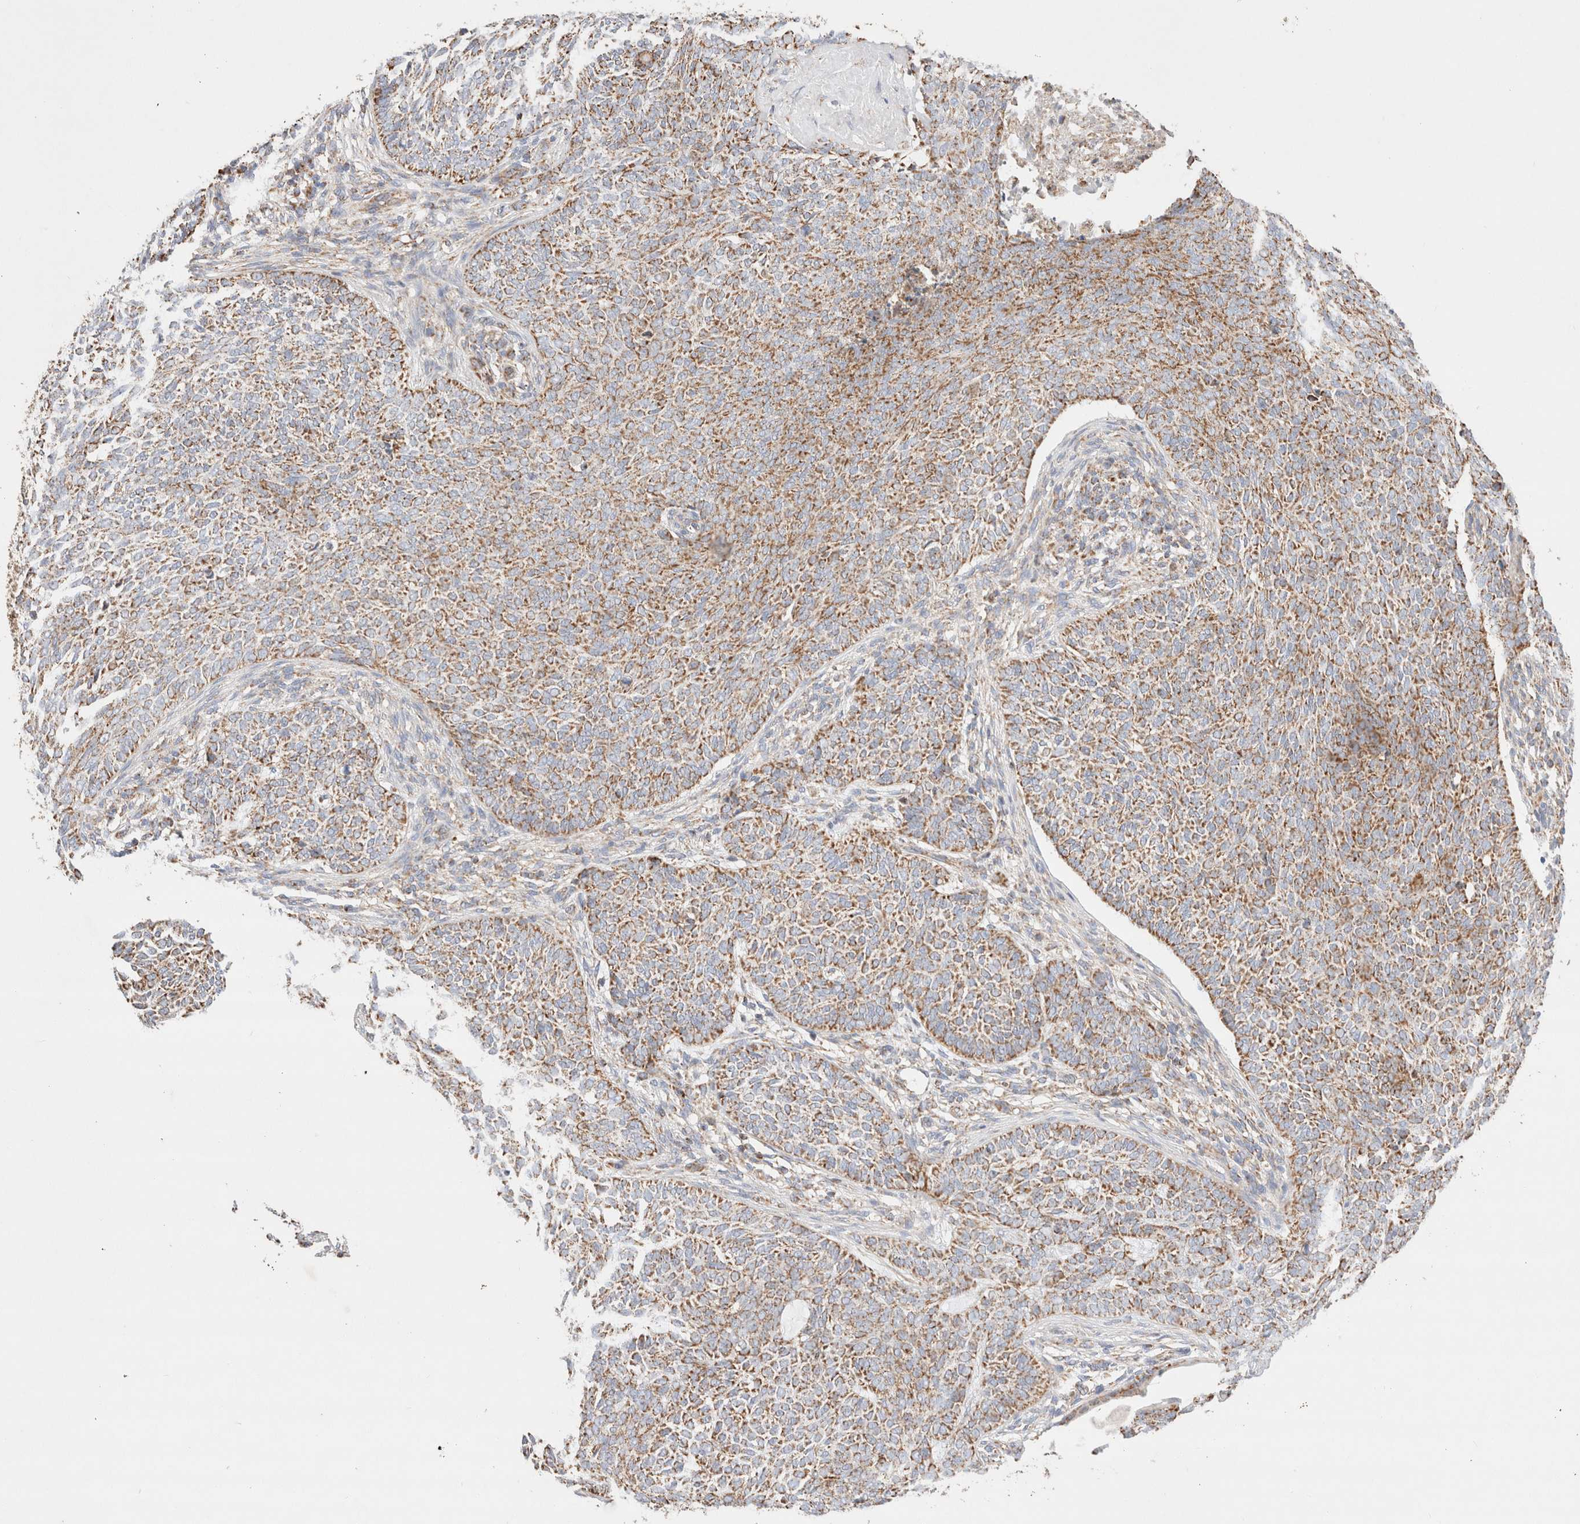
{"staining": {"intensity": "moderate", "quantity": ">75%", "location": "cytoplasmic/membranous"}, "tissue": "skin cancer", "cell_type": "Tumor cells", "image_type": "cancer", "snomed": [{"axis": "morphology", "description": "Basal cell carcinoma"}, {"axis": "topography", "description": "Skin"}], "caption": "IHC photomicrograph of skin basal cell carcinoma stained for a protein (brown), which demonstrates medium levels of moderate cytoplasmic/membranous positivity in approximately >75% of tumor cells.", "gene": "PHB2", "patient": {"sex": "male", "age": 87}}